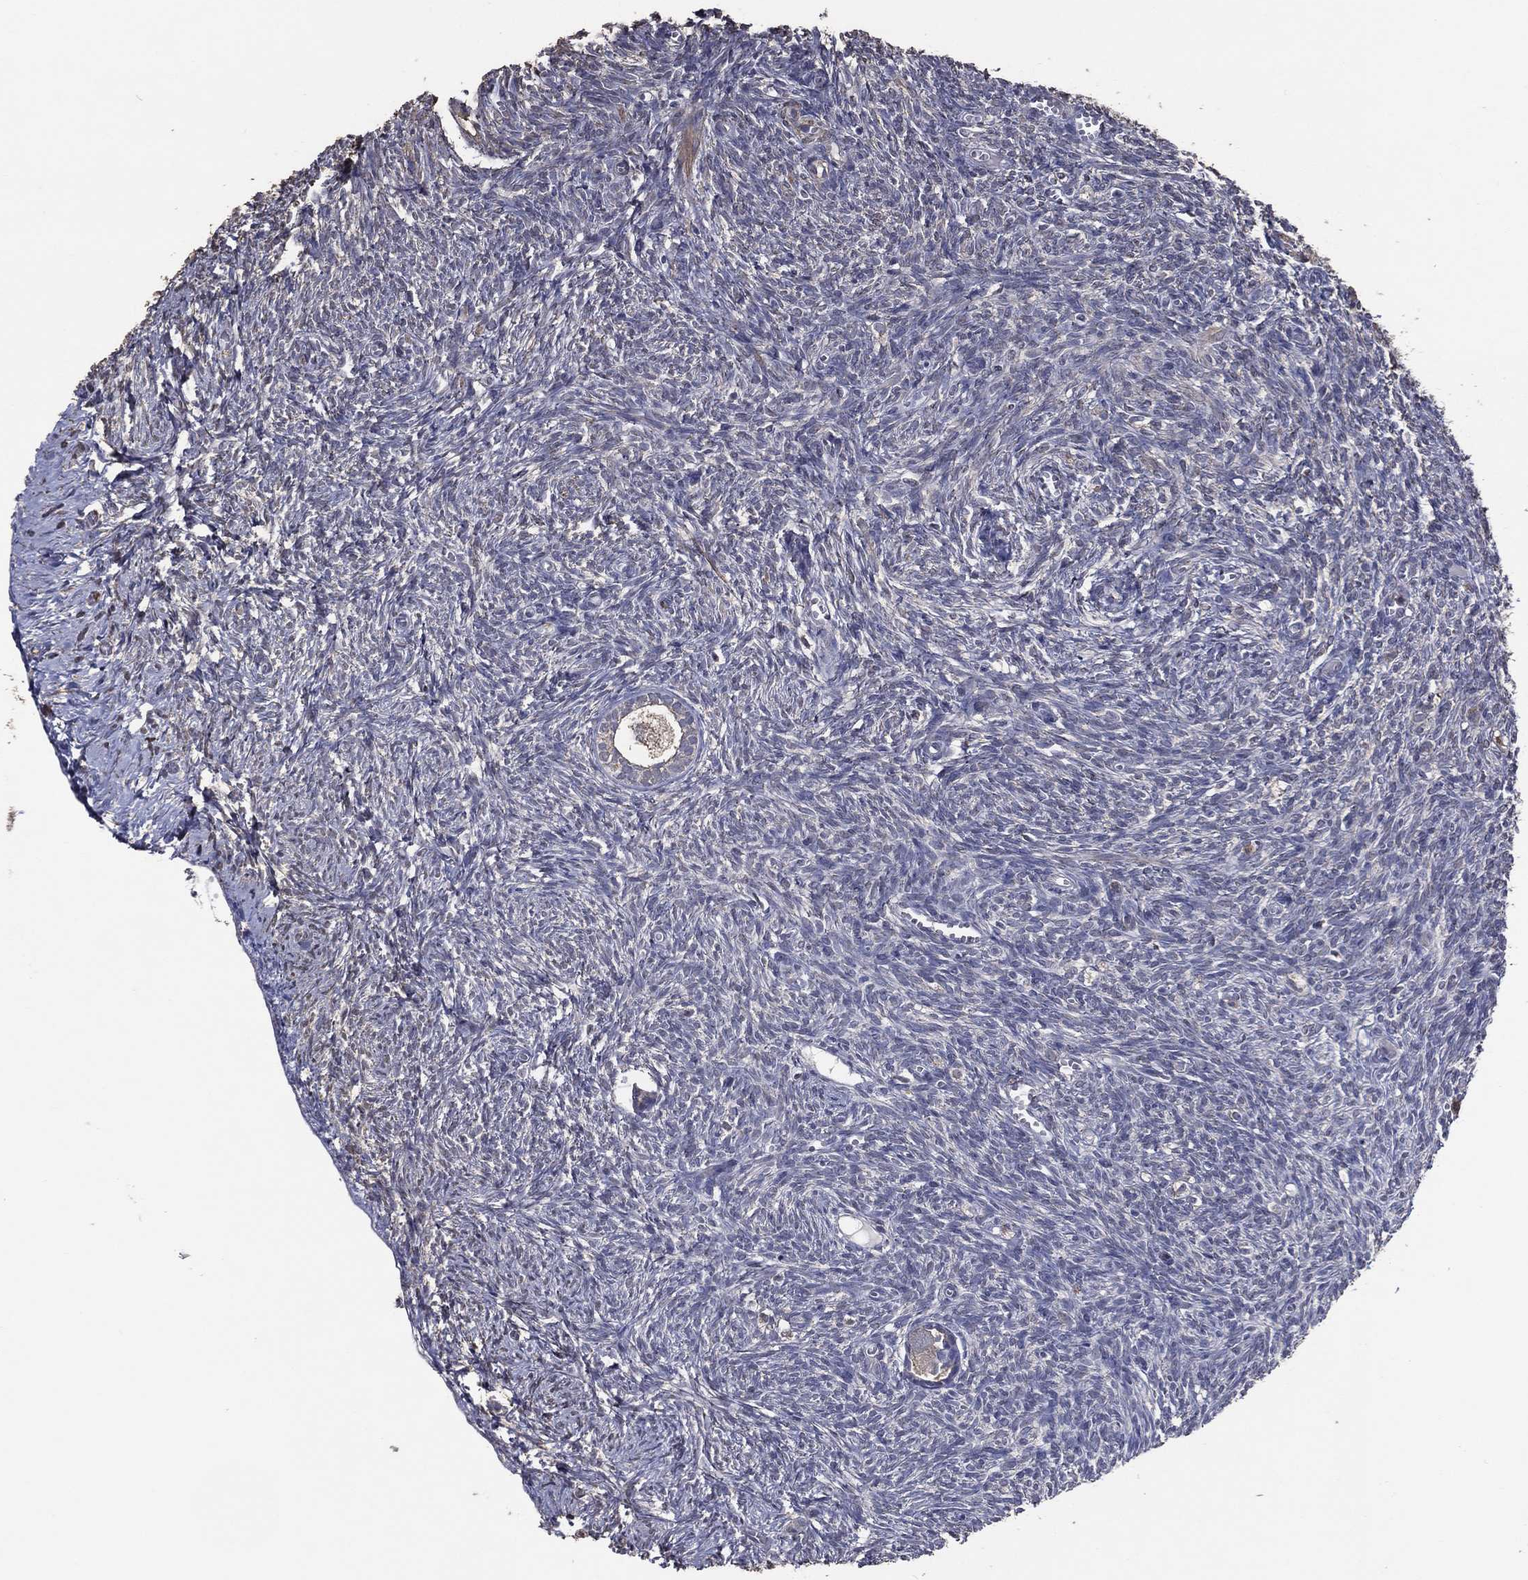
{"staining": {"intensity": "negative", "quantity": "none", "location": "none"}, "tissue": "ovary", "cell_type": "Follicle cells", "image_type": "normal", "snomed": [{"axis": "morphology", "description": "Normal tissue, NOS"}, {"axis": "topography", "description": "Ovary"}], "caption": "Follicle cells show no significant positivity in unremarkable ovary. (Stains: DAB (3,3'-diaminobenzidine) immunohistochemistry with hematoxylin counter stain, Microscopy: brightfield microscopy at high magnification).", "gene": "GPR183", "patient": {"sex": "female", "age": 43}}